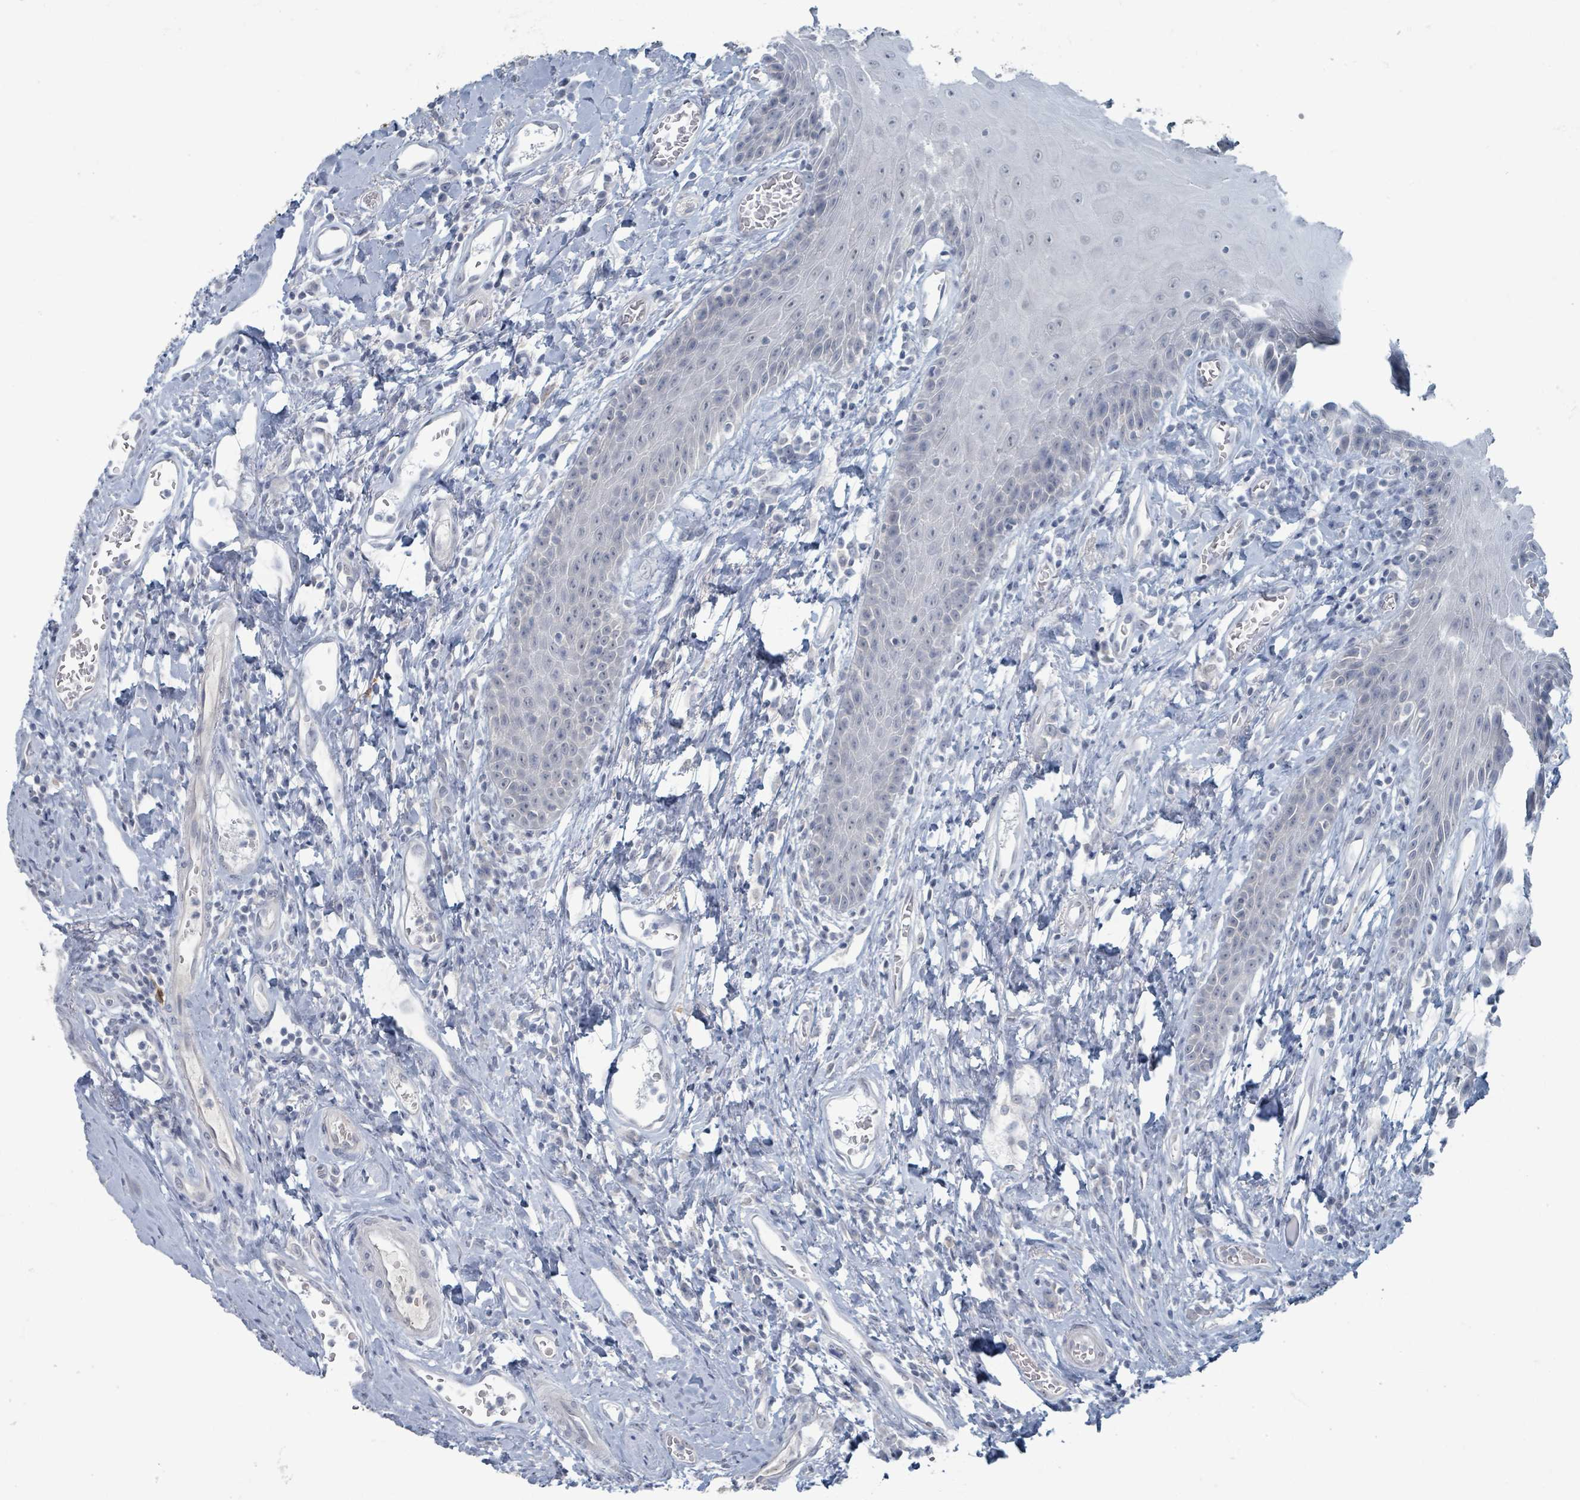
{"staining": {"intensity": "negative", "quantity": "none", "location": "none"}, "tissue": "head and neck cancer", "cell_type": "Tumor cells", "image_type": "cancer", "snomed": [{"axis": "morphology", "description": "Squamous cell carcinoma, NOS"}, {"axis": "topography", "description": "Head-Neck"}], "caption": "Tumor cells show no significant expression in head and neck squamous cell carcinoma. (Immunohistochemistry, brightfield microscopy, high magnification).", "gene": "WNT11", "patient": {"sex": "female", "age": 59}}